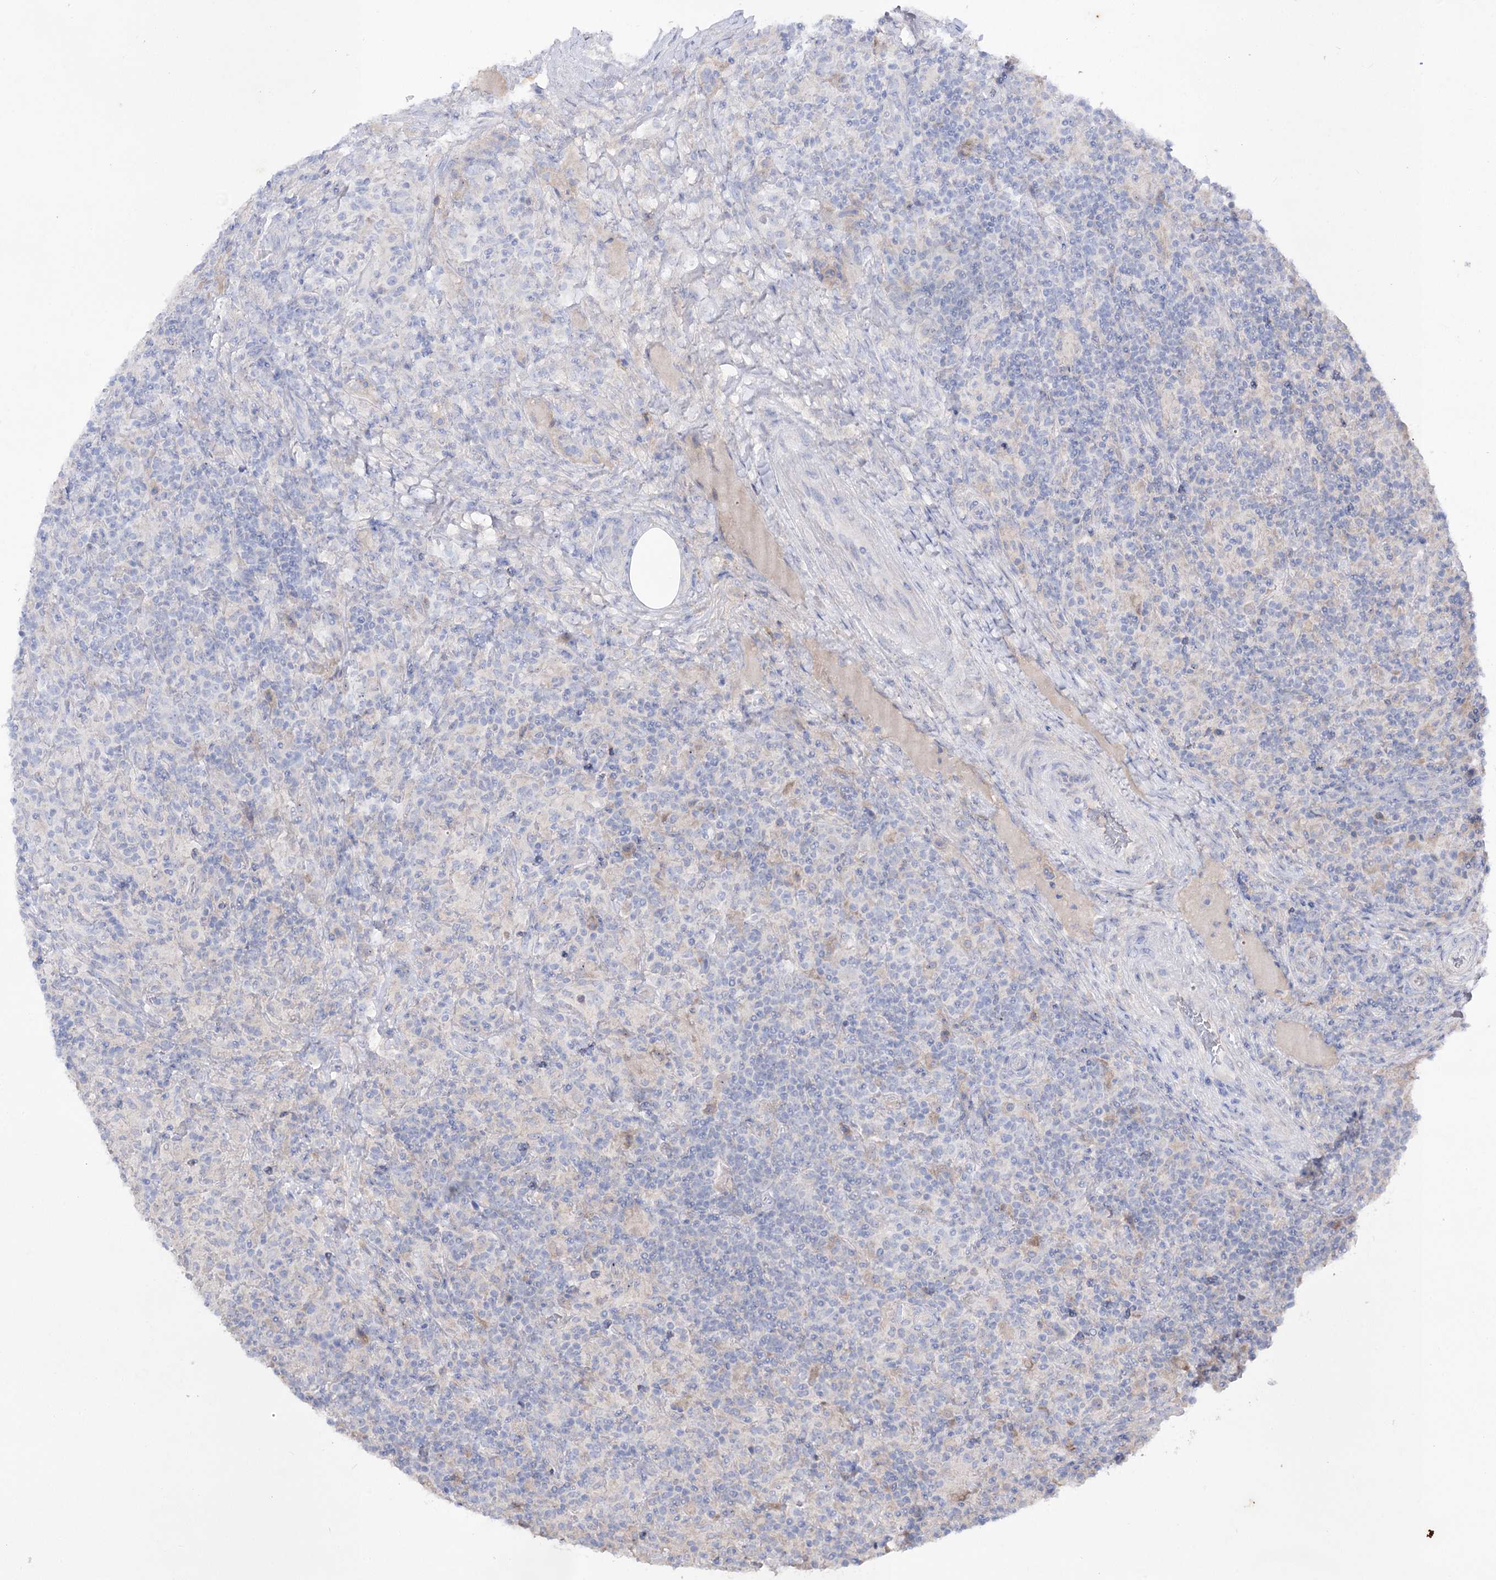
{"staining": {"intensity": "negative", "quantity": "none", "location": "none"}, "tissue": "lymphoma", "cell_type": "Tumor cells", "image_type": "cancer", "snomed": [{"axis": "morphology", "description": "Hodgkin's disease, NOS"}, {"axis": "topography", "description": "Lymph node"}], "caption": "There is no significant expression in tumor cells of lymphoma.", "gene": "NAGLU", "patient": {"sex": "male", "age": 70}}